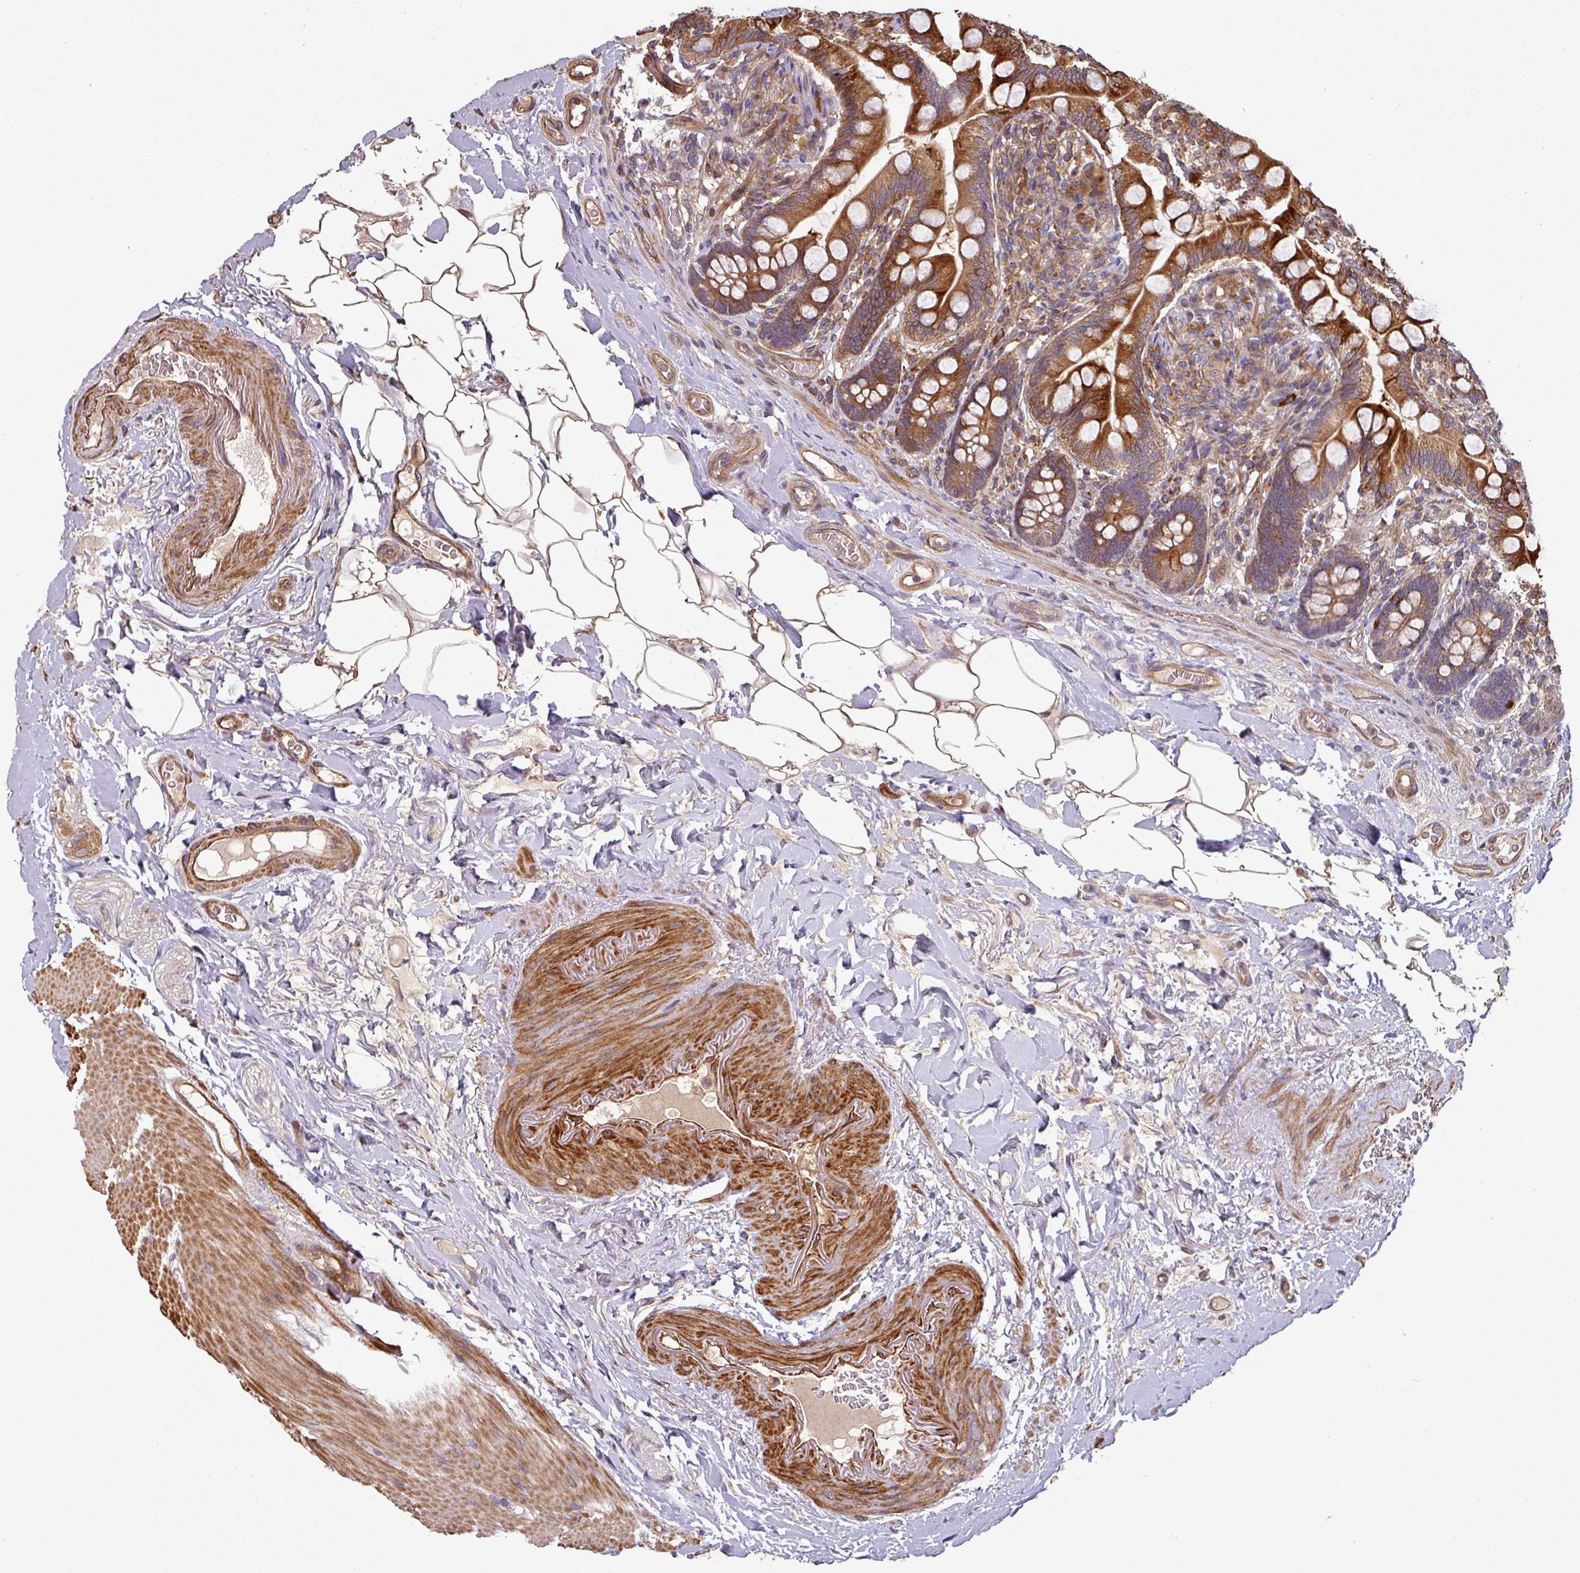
{"staining": {"intensity": "strong", "quantity": ">75%", "location": "cytoplasmic/membranous"}, "tissue": "small intestine", "cell_type": "Glandular cells", "image_type": "normal", "snomed": [{"axis": "morphology", "description": "Normal tissue, NOS"}, {"axis": "topography", "description": "Small intestine"}], "caption": "The photomicrograph displays staining of normal small intestine, revealing strong cytoplasmic/membranous protein expression (brown color) within glandular cells. (DAB = brown stain, brightfield microscopy at high magnification).", "gene": "SIK1", "patient": {"sex": "female", "age": 64}}